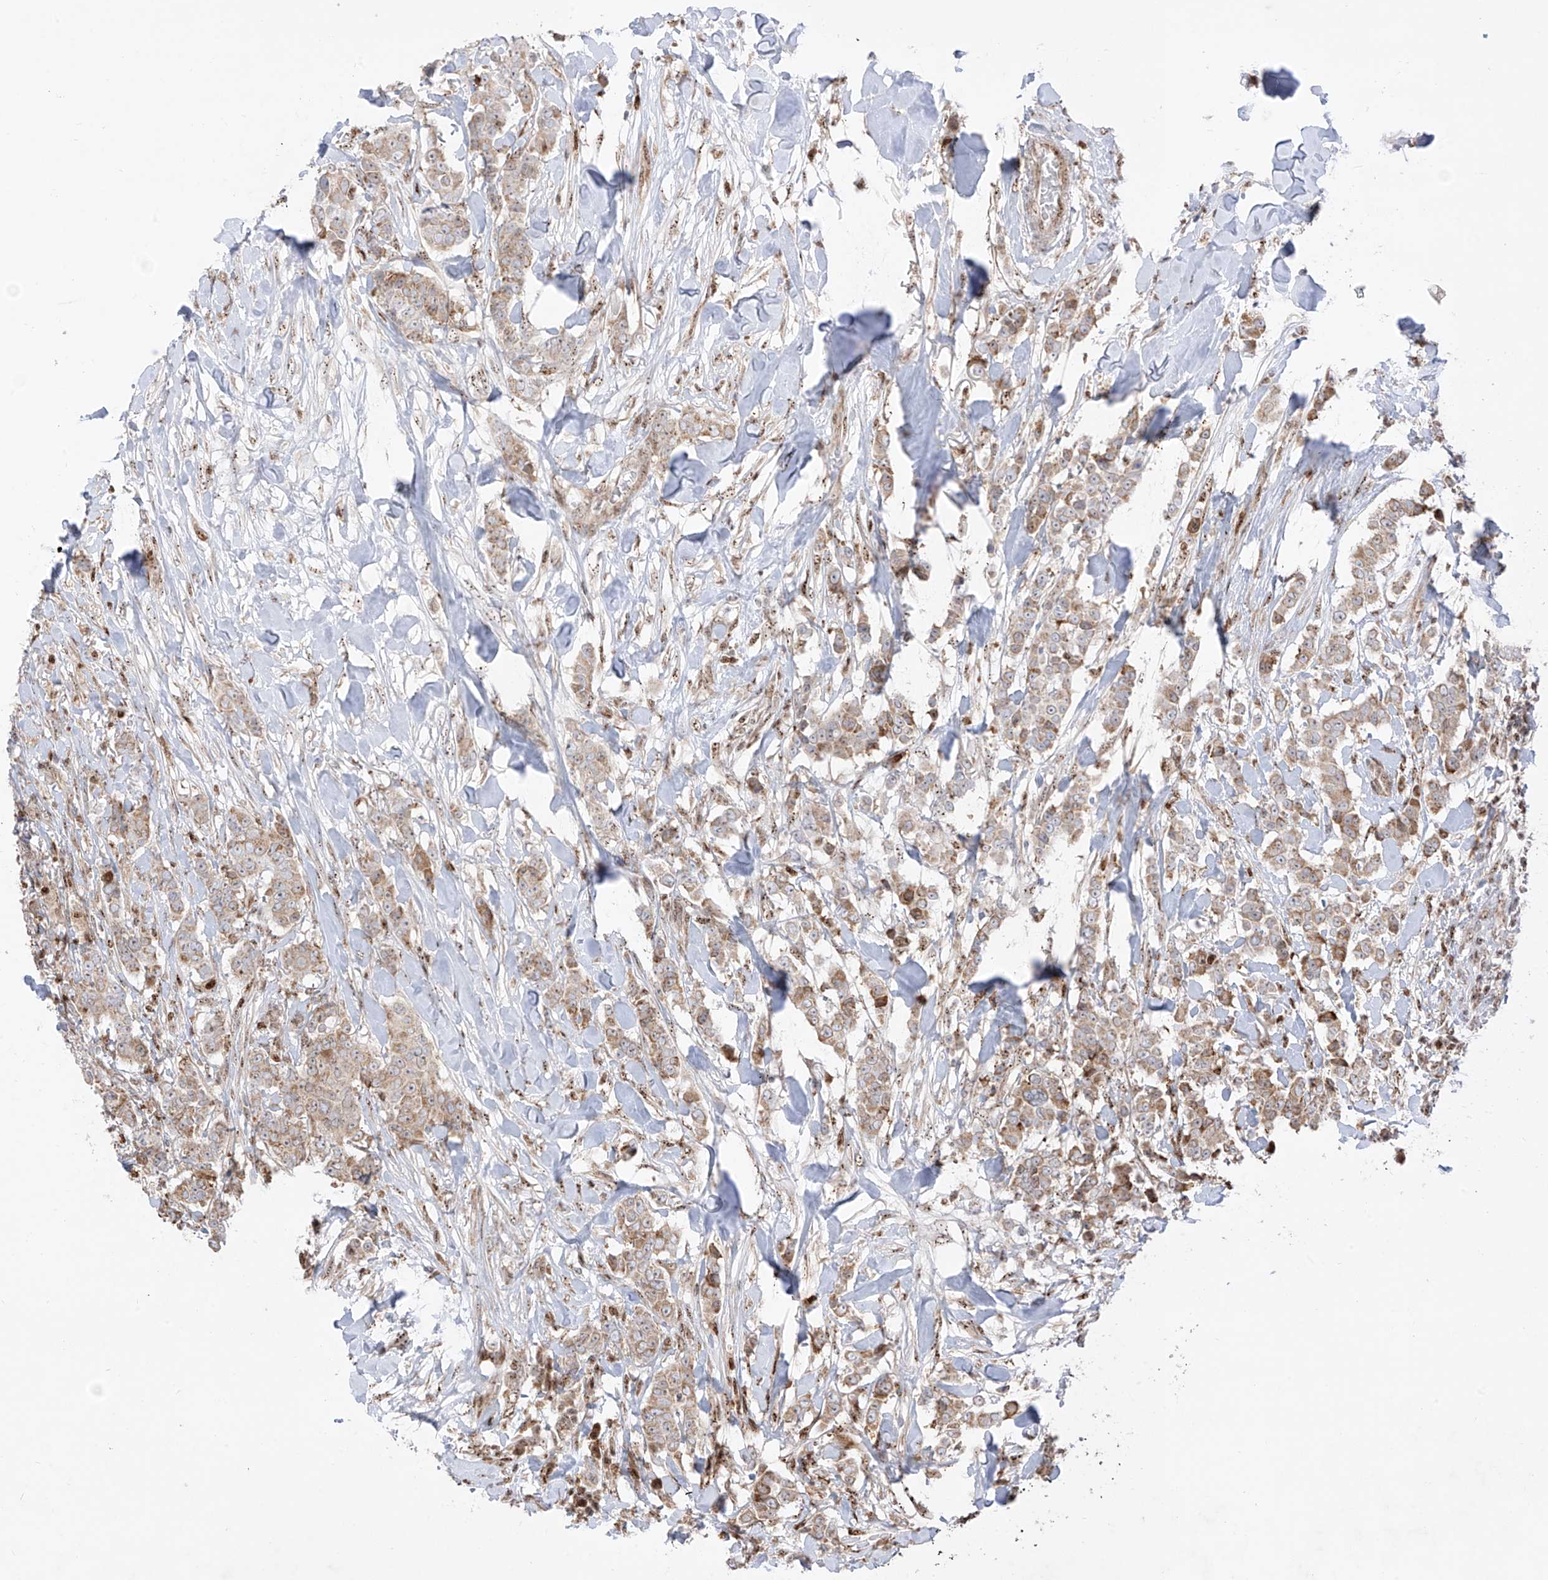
{"staining": {"intensity": "weak", "quantity": ">75%", "location": "cytoplasmic/membranous"}, "tissue": "breast cancer", "cell_type": "Tumor cells", "image_type": "cancer", "snomed": [{"axis": "morphology", "description": "Duct carcinoma"}, {"axis": "topography", "description": "Breast"}], "caption": "Immunohistochemical staining of breast invasive ductal carcinoma displays low levels of weak cytoplasmic/membranous protein expression in approximately >75% of tumor cells. Nuclei are stained in blue.", "gene": "ZBTB8A", "patient": {"sex": "female", "age": 40}}